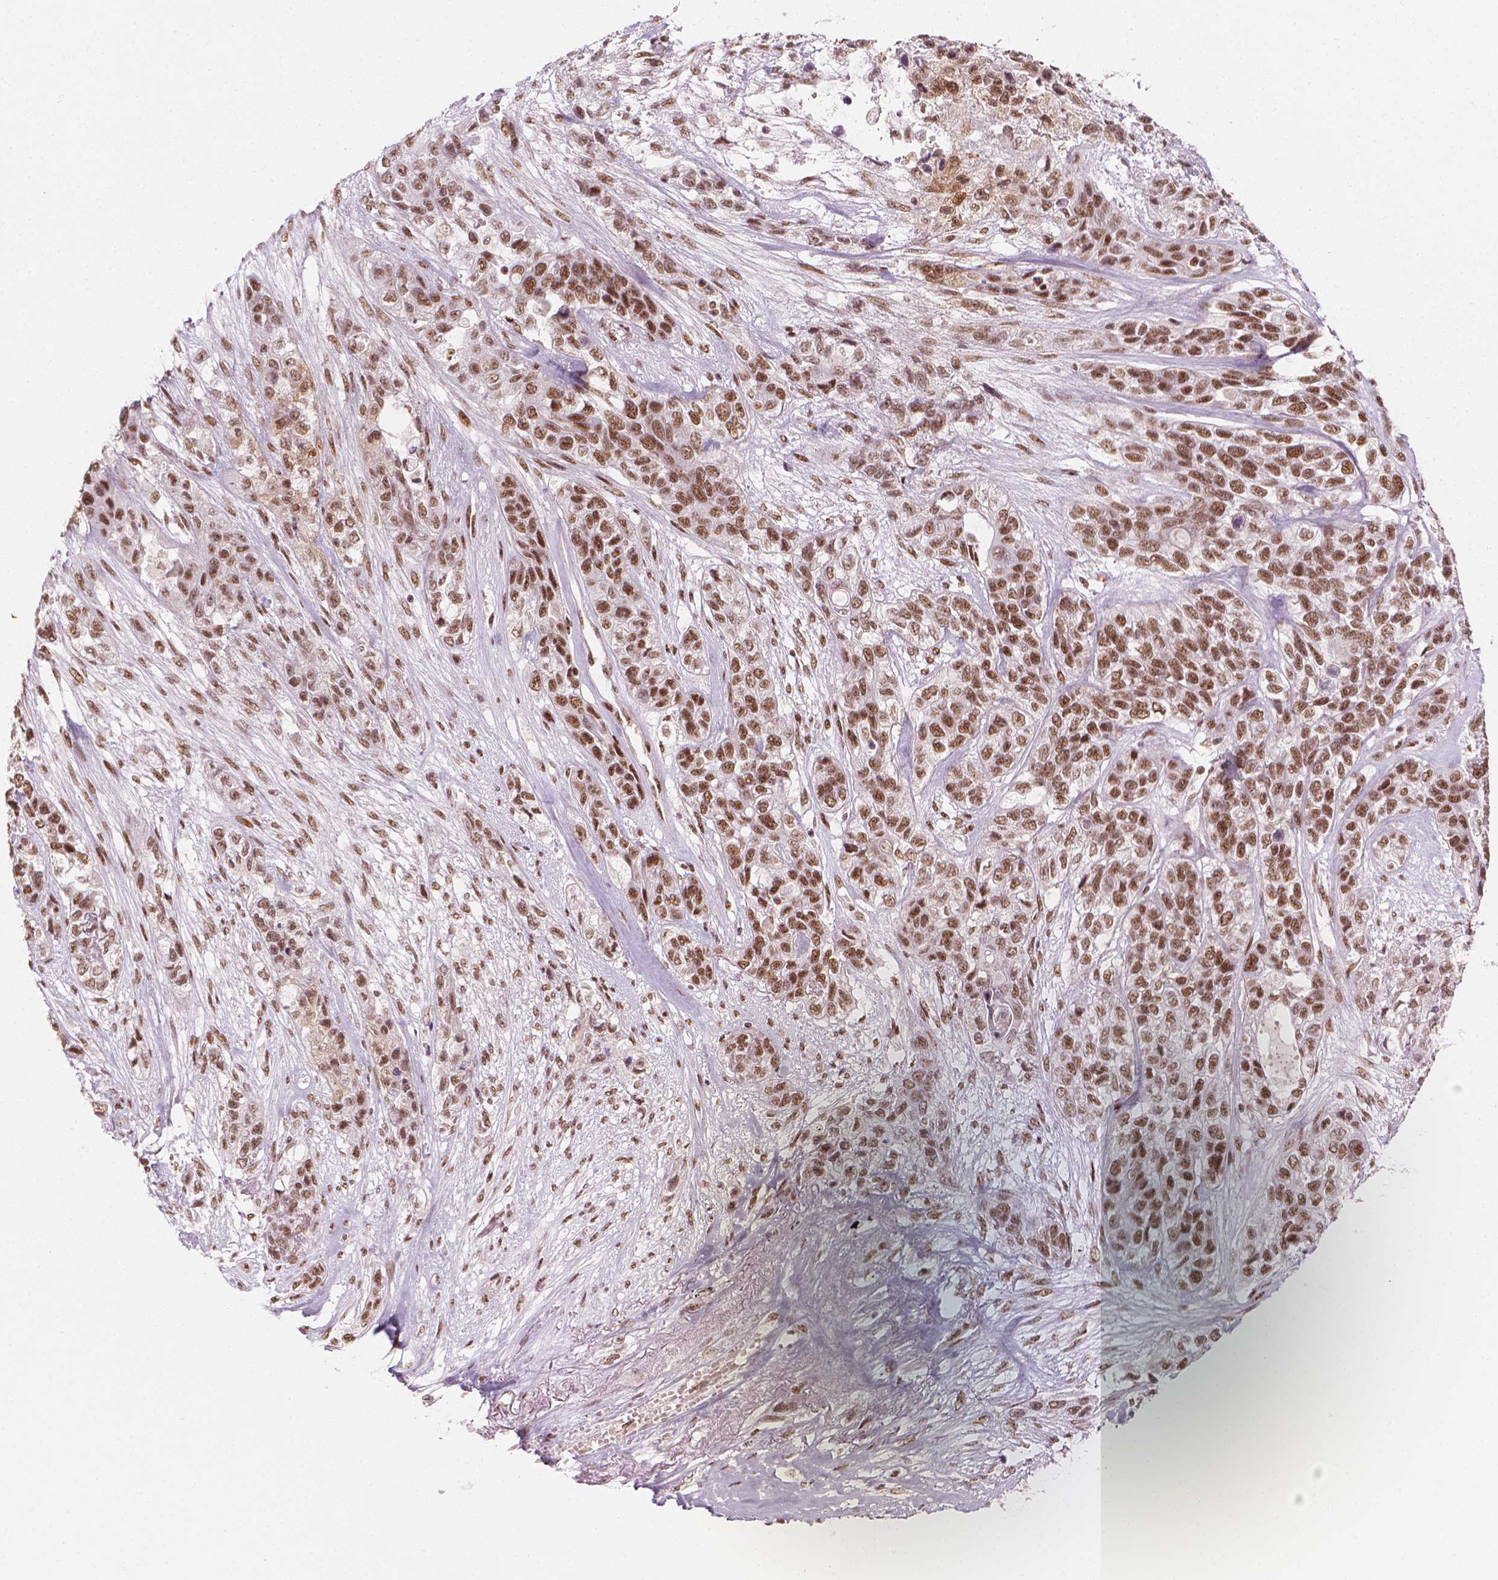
{"staining": {"intensity": "moderate", "quantity": ">75%", "location": "nuclear"}, "tissue": "lung cancer", "cell_type": "Tumor cells", "image_type": "cancer", "snomed": [{"axis": "morphology", "description": "Squamous cell carcinoma, NOS"}, {"axis": "topography", "description": "Lung"}], "caption": "Human squamous cell carcinoma (lung) stained with a brown dye demonstrates moderate nuclear positive staining in approximately >75% of tumor cells.", "gene": "ELF2", "patient": {"sex": "female", "age": 70}}